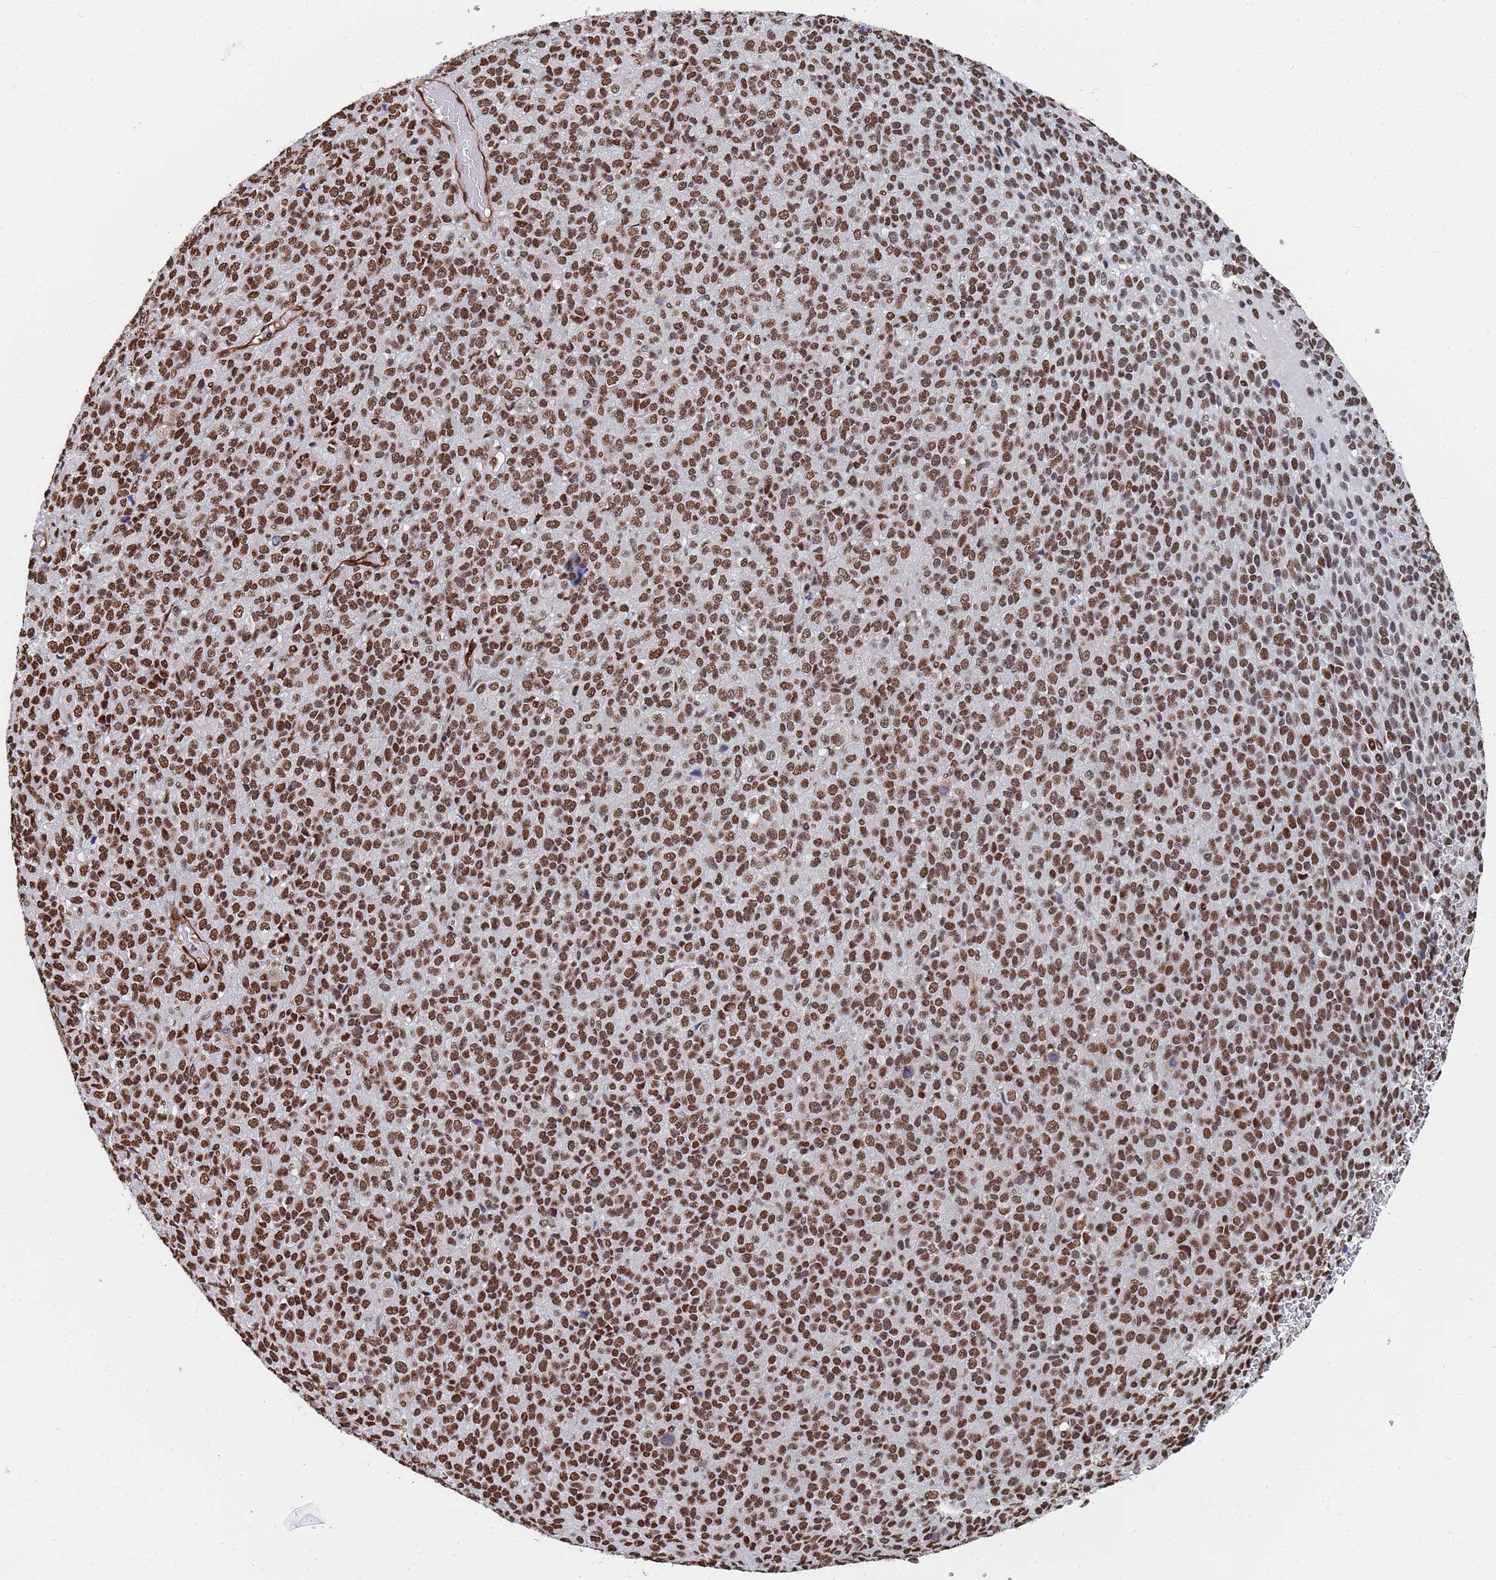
{"staining": {"intensity": "strong", "quantity": ">75%", "location": "nuclear"}, "tissue": "melanoma", "cell_type": "Tumor cells", "image_type": "cancer", "snomed": [{"axis": "morphology", "description": "Malignant melanoma, Metastatic site"}, {"axis": "topography", "description": "Brain"}], "caption": "This is an image of immunohistochemistry (IHC) staining of malignant melanoma (metastatic site), which shows strong staining in the nuclear of tumor cells.", "gene": "RAVER2", "patient": {"sex": "female", "age": 56}}